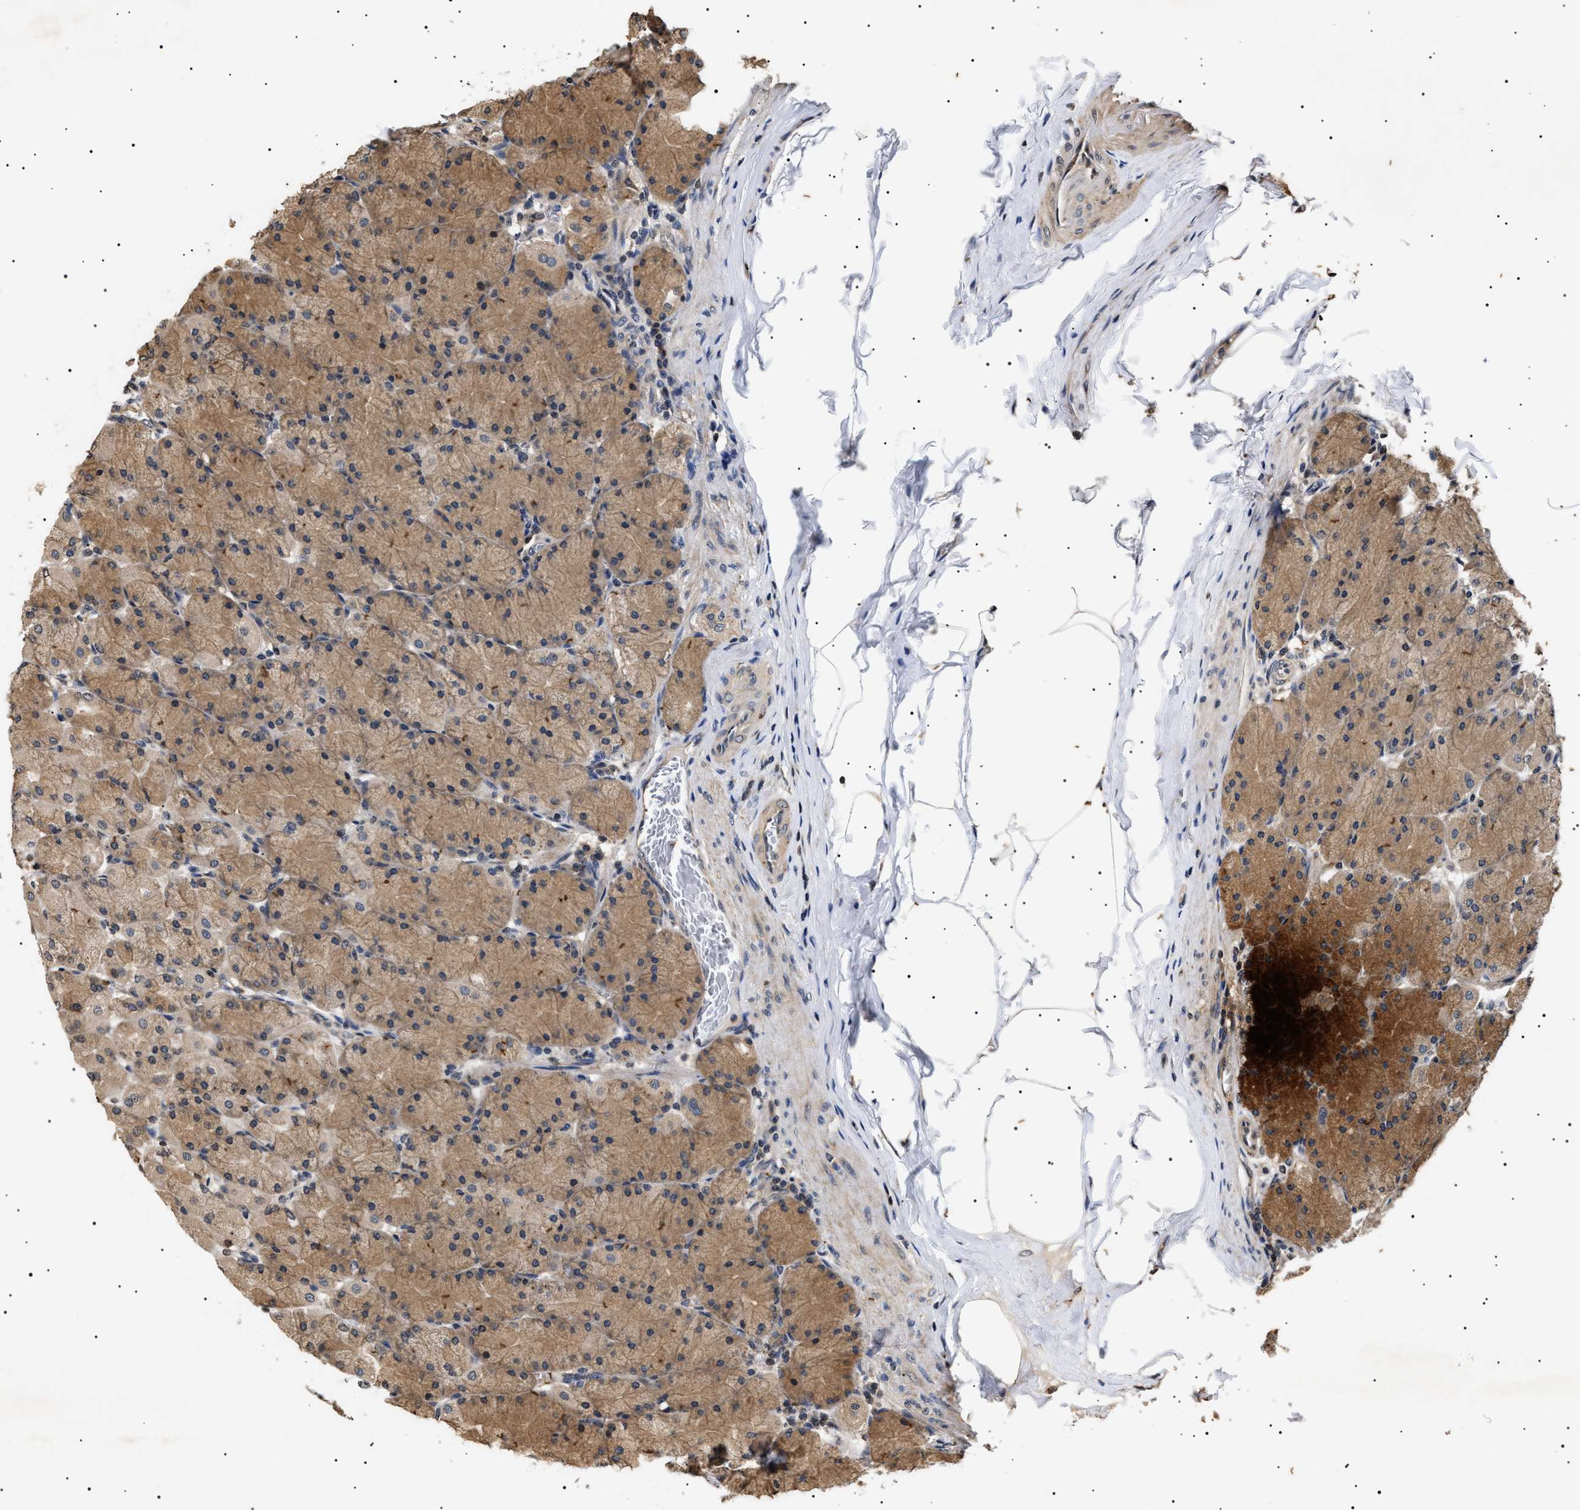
{"staining": {"intensity": "strong", "quantity": "25%-75%", "location": "cytoplasmic/membranous"}, "tissue": "stomach", "cell_type": "Glandular cells", "image_type": "normal", "snomed": [{"axis": "morphology", "description": "Normal tissue, NOS"}, {"axis": "topography", "description": "Stomach, upper"}], "caption": "This is an image of immunohistochemistry staining of benign stomach, which shows strong positivity in the cytoplasmic/membranous of glandular cells.", "gene": "KIF21A", "patient": {"sex": "female", "age": 56}}